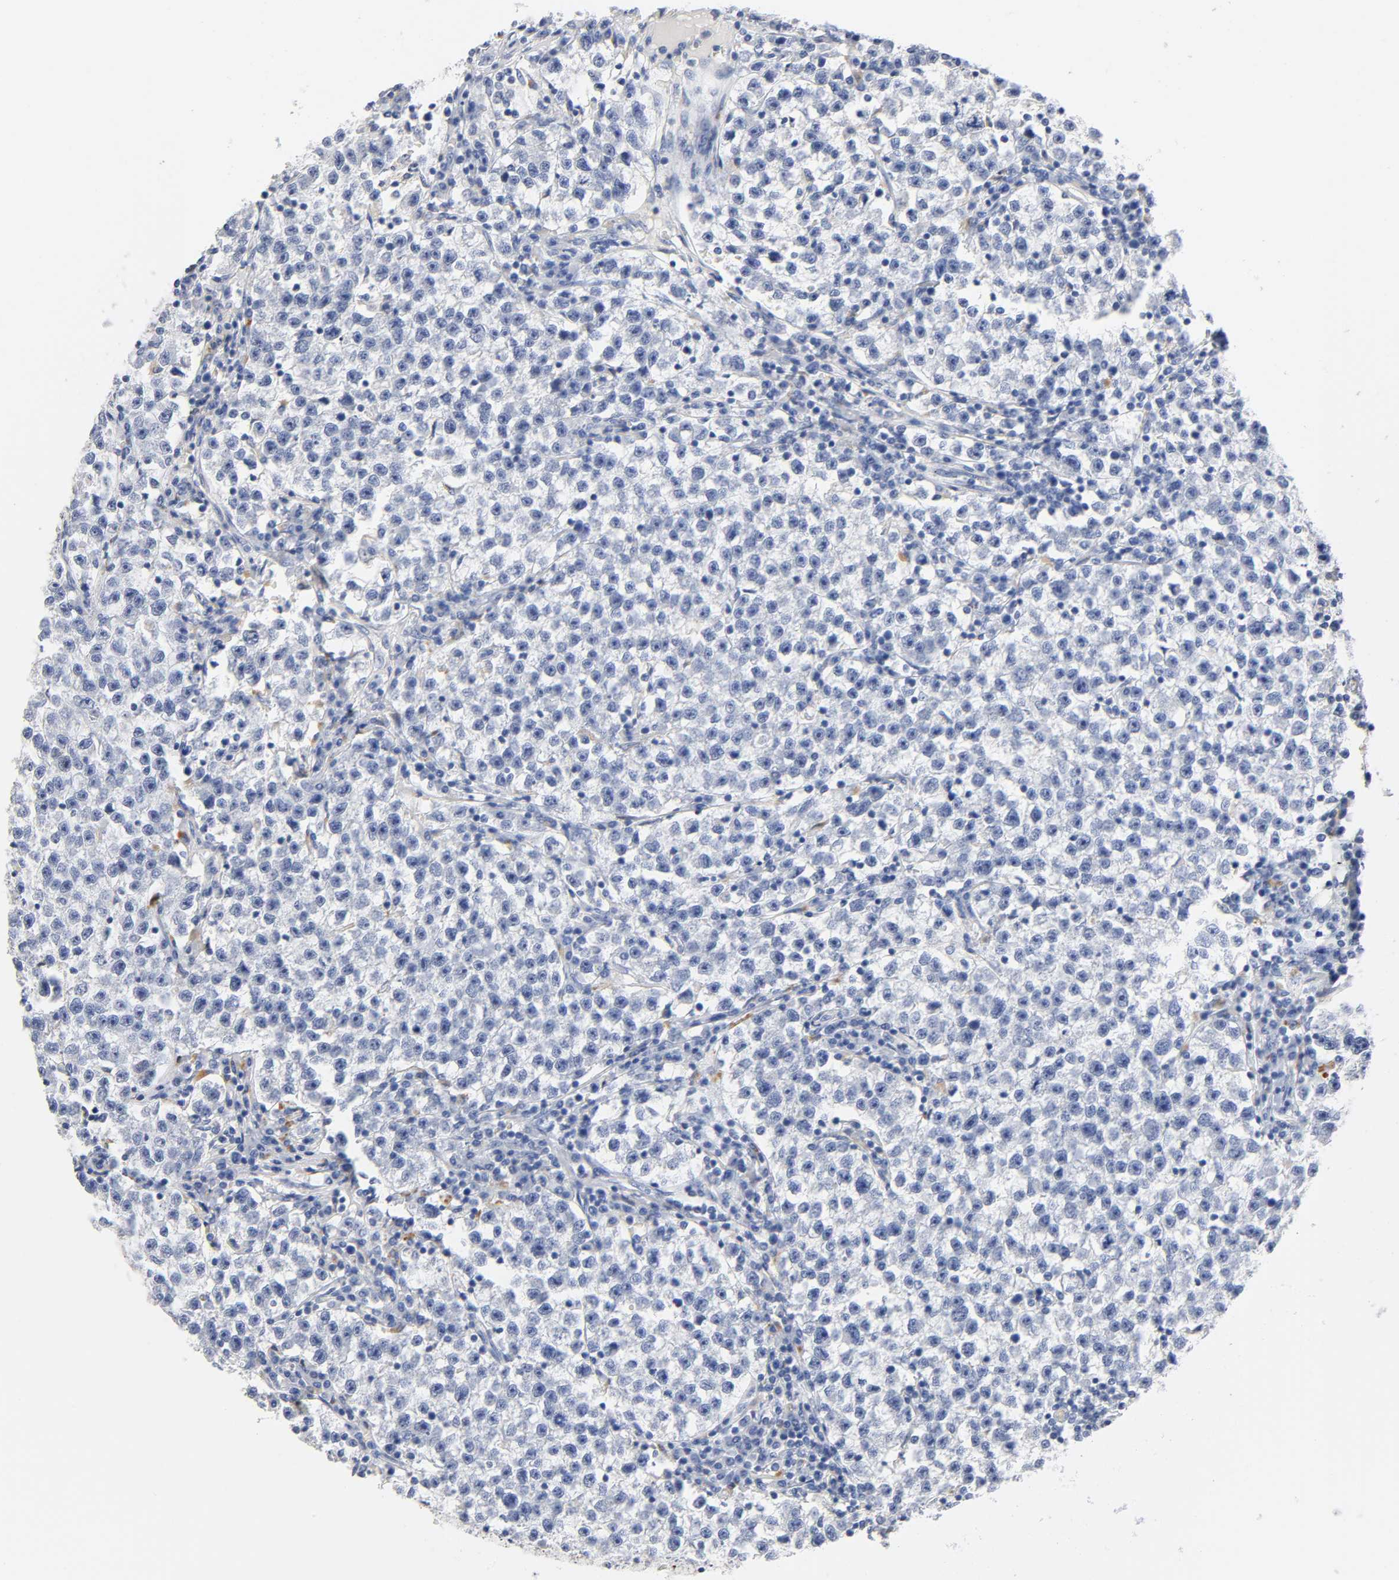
{"staining": {"intensity": "negative", "quantity": "none", "location": "none"}, "tissue": "testis cancer", "cell_type": "Tumor cells", "image_type": "cancer", "snomed": [{"axis": "morphology", "description": "Seminoma, NOS"}, {"axis": "topography", "description": "Testis"}], "caption": "Human testis seminoma stained for a protein using immunohistochemistry (IHC) exhibits no positivity in tumor cells.", "gene": "PLP1", "patient": {"sex": "male", "age": 22}}